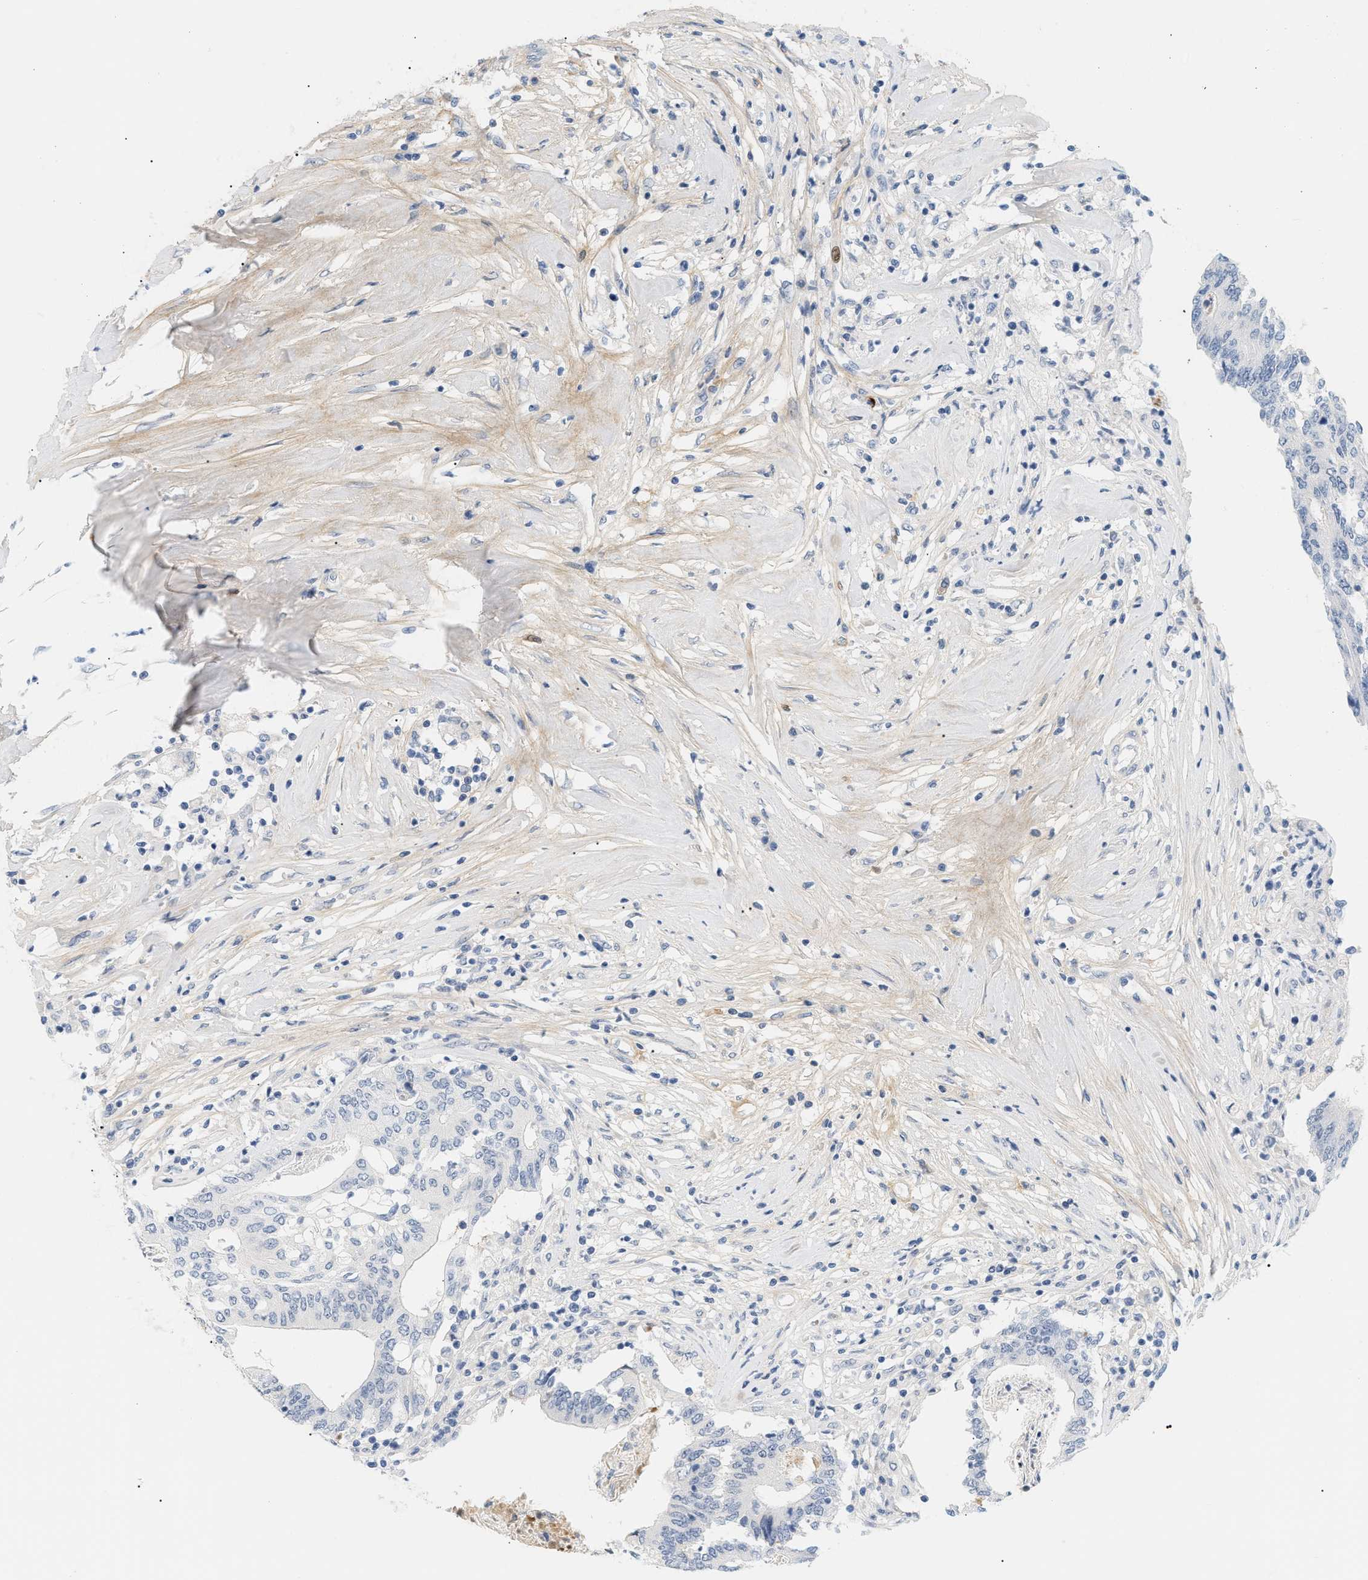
{"staining": {"intensity": "negative", "quantity": "none", "location": "none"}, "tissue": "colorectal cancer", "cell_type": "Tumor cells", "image_type": "cancer", "snomed": [{"axis": "morphology", "description": "Adenocarcinoma, NOS"}, {"axis": "topography", "description": "Rectum"}], "caption": "Immunohistochemistry (IHC) image of colorectal adenocarcinoma stained for a protein (brown), which shows no expression in tumor cells. Brightfield microscopy of IHC stained with DAB (3,3'-diaminobenzidine) (brown) and hematoxylin (blue), captured at high magnification.", "gene": "CFH", "patient": {"sex": "male", "age": 63}}